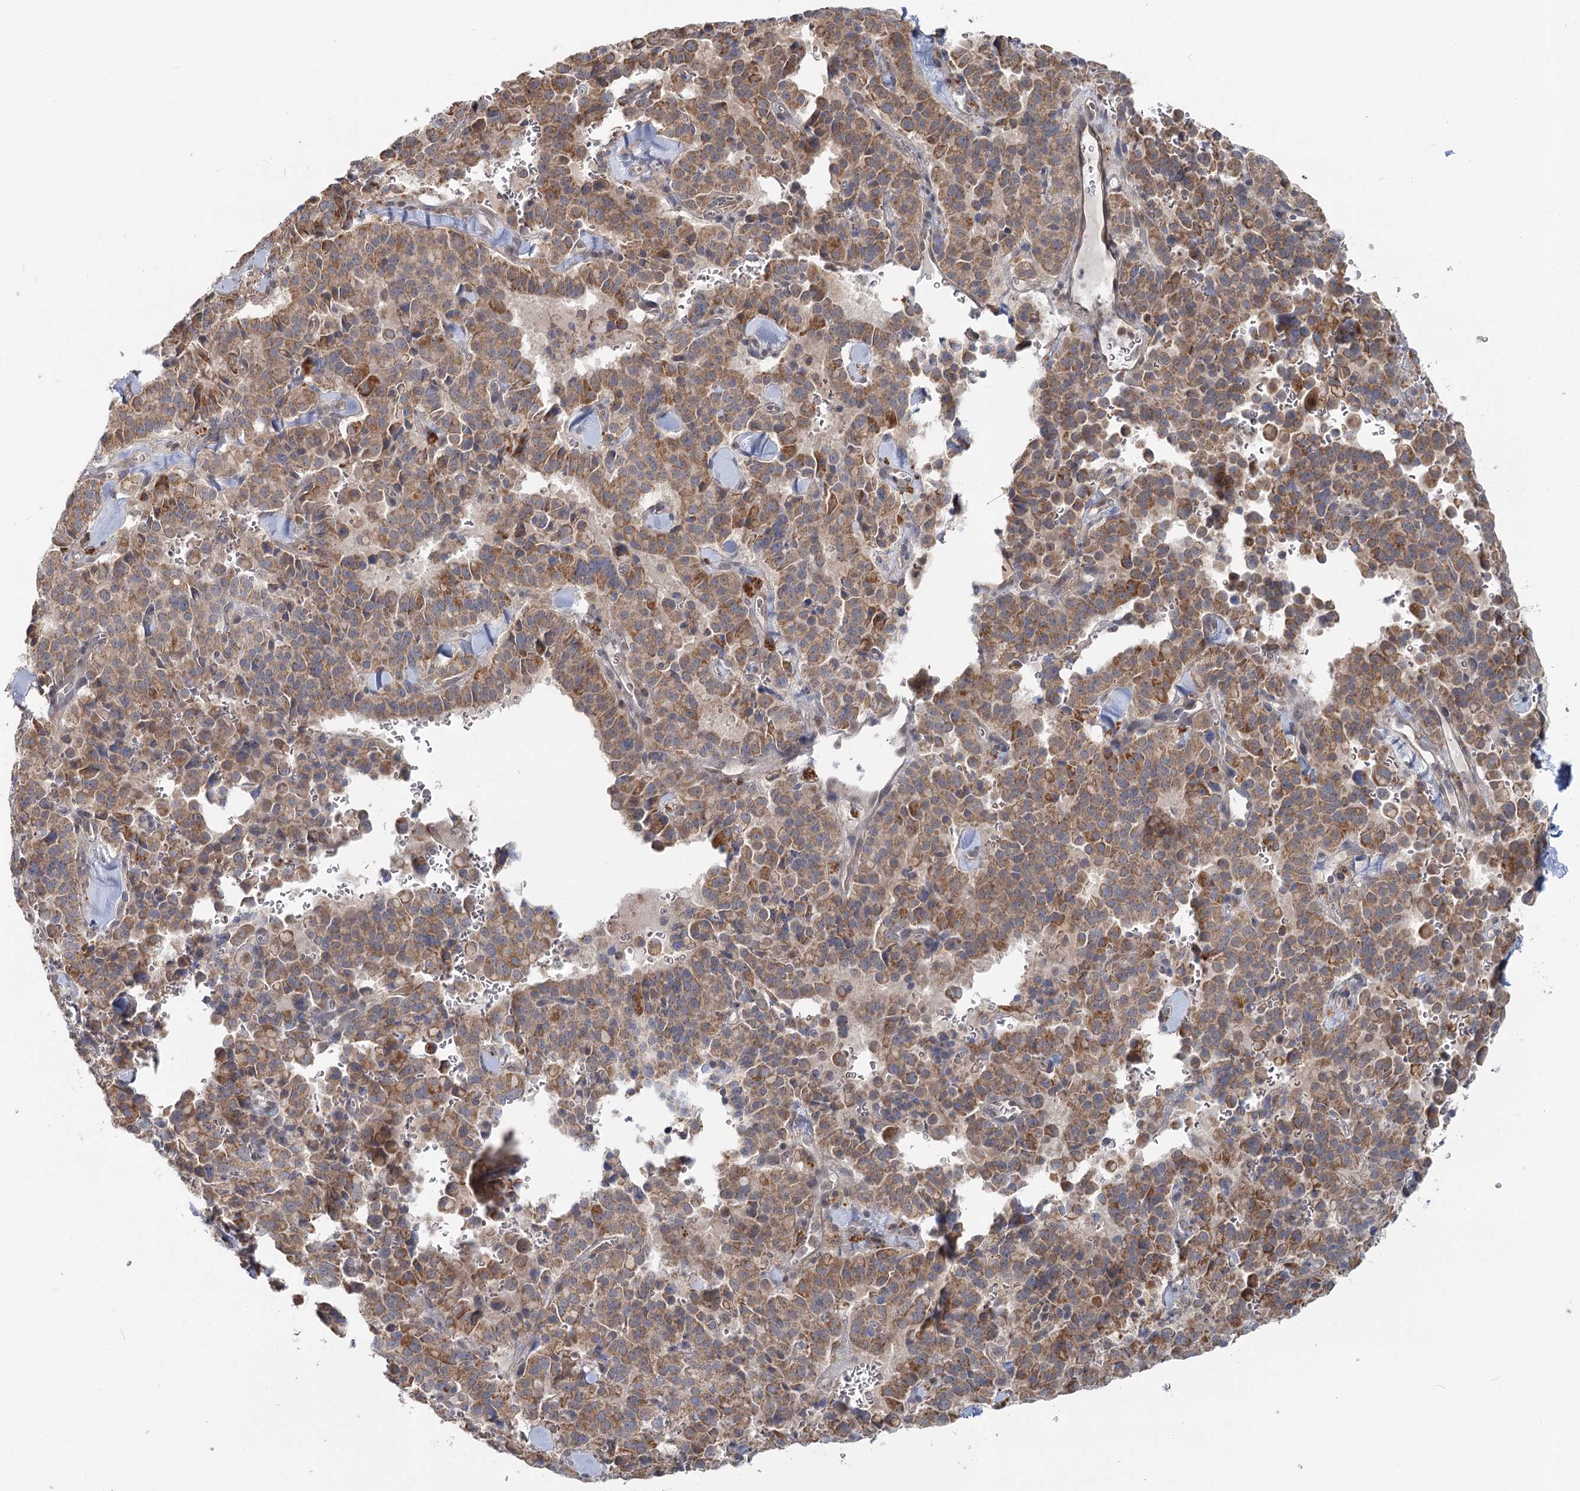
{"staining": {"intensity": "moderate", "quantity": ">75%", "location": "cytoplasmic/membranous"}, "tissue": "pancreatic cancer", "cell_type": "Tumor cells", "image_type": "cancer", "snomed": [{"axis": "morphology", "description": "Adenocarcinoma, NOS"}, {"axis": "topography", "description": "Pancreas"}], "caption": "Pancreatic cancer stained with a protein marker exhibits moderate staining in tumor cells.", "gene": "THNSL1", "patient": {"sex": "male", "age": 65}}